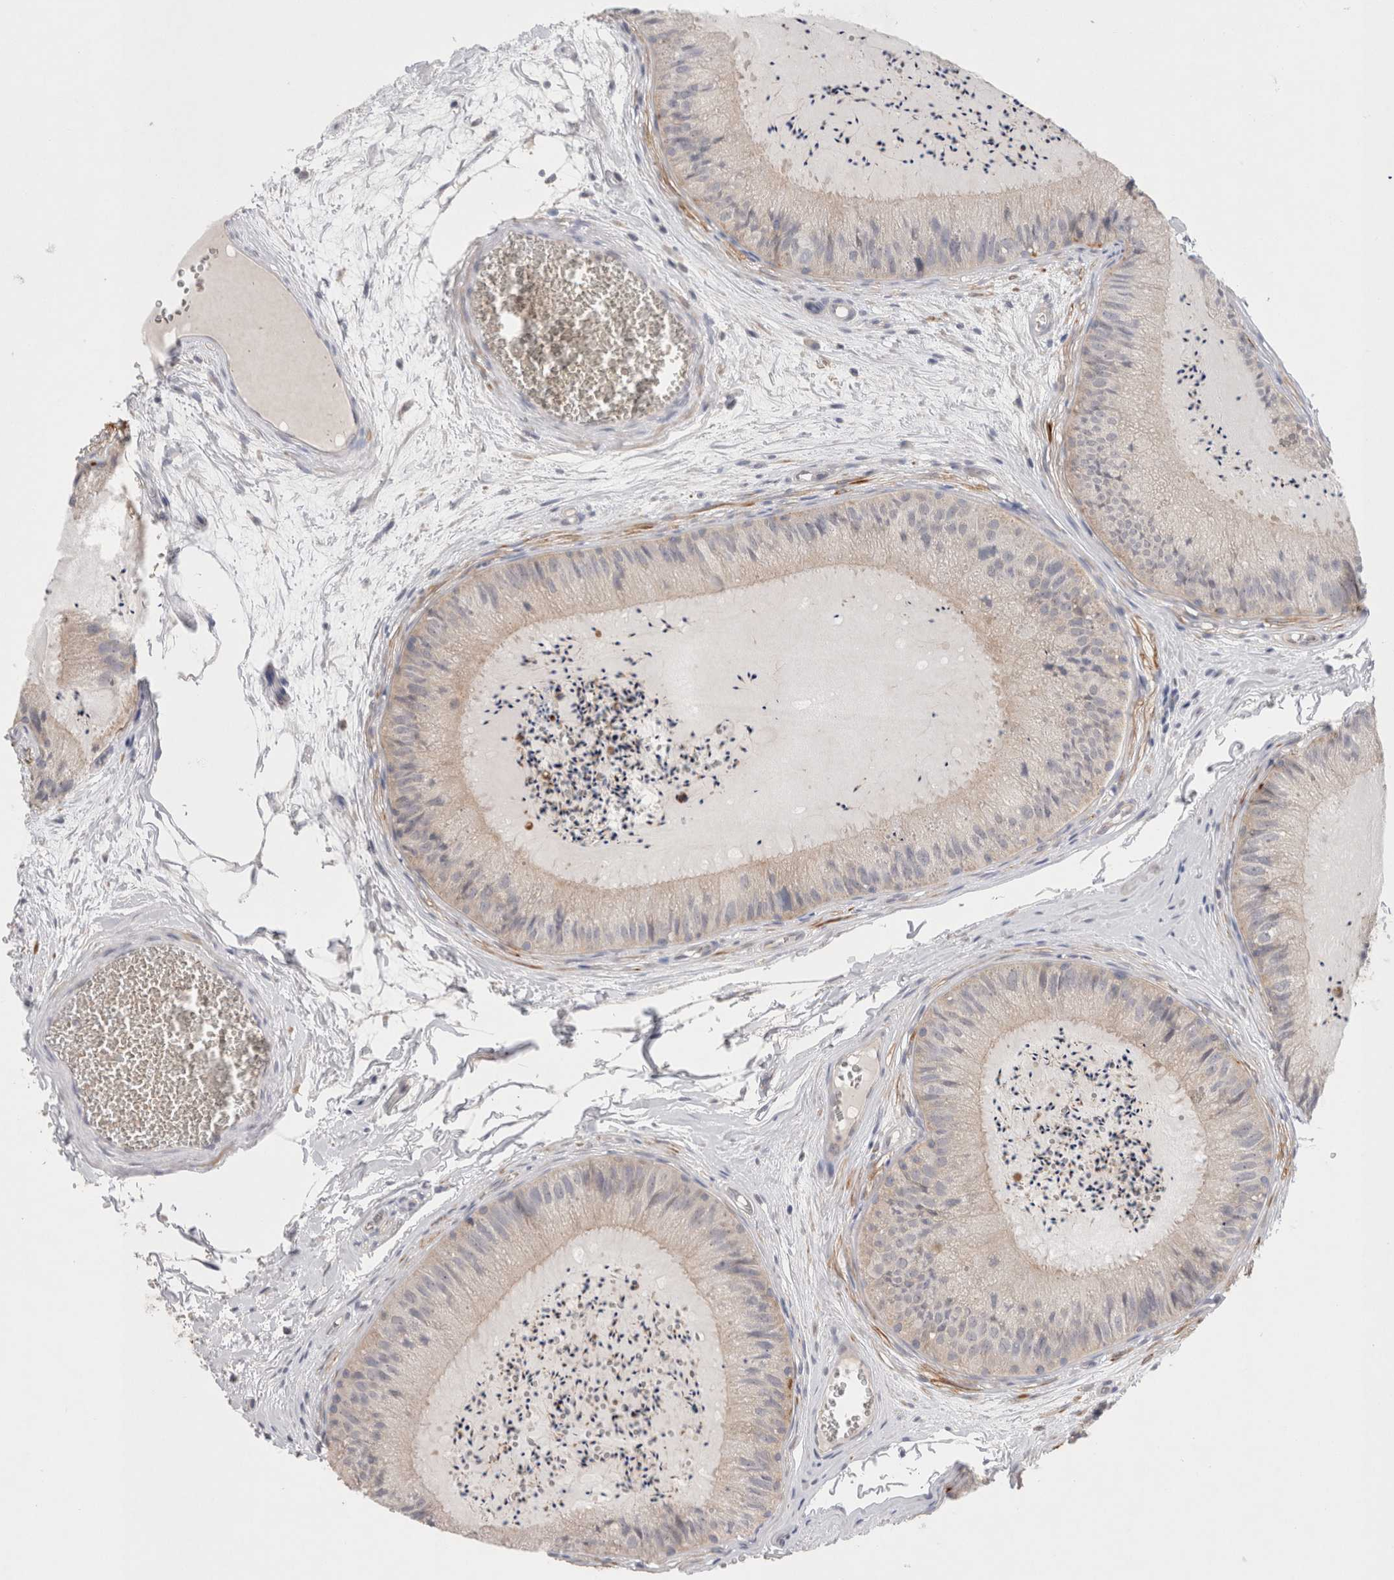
{"staining": {"intensity": "weak", "quantity": "<25%", "location": "cytoplasmic/membranous"}, "tissue": "epididymis", "cell_type": "Glandular cells", "image_type": "normal", "snomed": [{"axis": "morphology", "description": "Normal tissue, NOS"}, {"axis": "topography", "description": "Epididymis"}], "caption": "The immunohistochemistry (IHC) histopathology image has no significant positivity in glandular cells of epididymis. The staining was performed using DAB (3,3'-diaminobenzidine) to visualize the protein expression in brown, while the nuclei were stained in blue with hematoxylin (Magnification: 20x).", "gene": "NDOR1", "patient": {"sex": "male", "age": 31}}